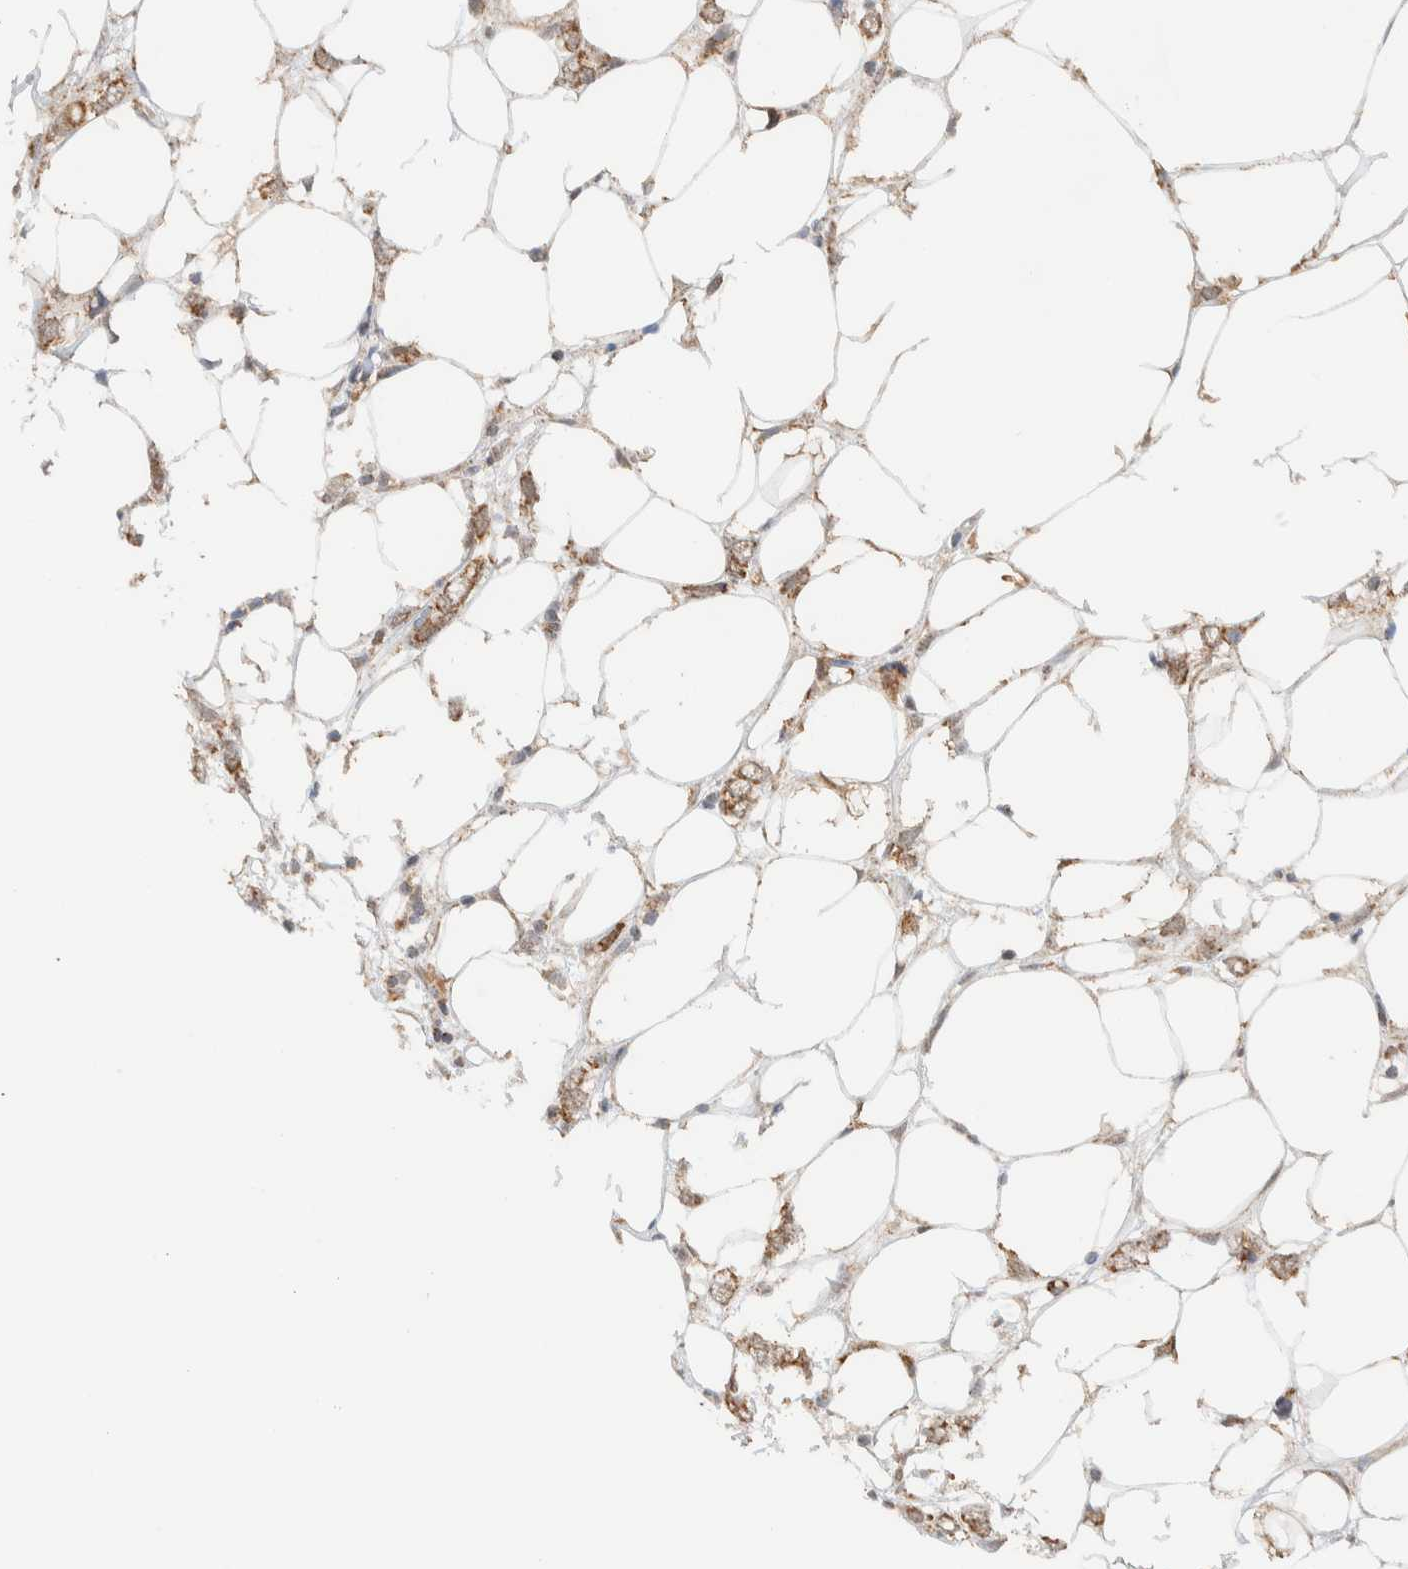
{"staining": {"intensity": "moderate", "quantity": ">75%", "location": "cytoplasmic/membranous"}, "tissue": "breast cancer", "cell_type": "Tumor cells", "image_type": "cancer", "snomed": [{"axis": "morphology", "description": "Normal tissue, NOS"}, {"axis": "morphology", "description": "Lobular carcinoma"}, {"axis": "topography", "description": "Breast"}], "caption": "High-power microscopy captured an immunohistochemistry histopathology image of lobular carcinoma (breast), revealing moderate cytoplasmic/membranous staining in about >75% of tumor cells.", "gene": "MRPL41", "patient": {"sex": "female", "age": 47}}